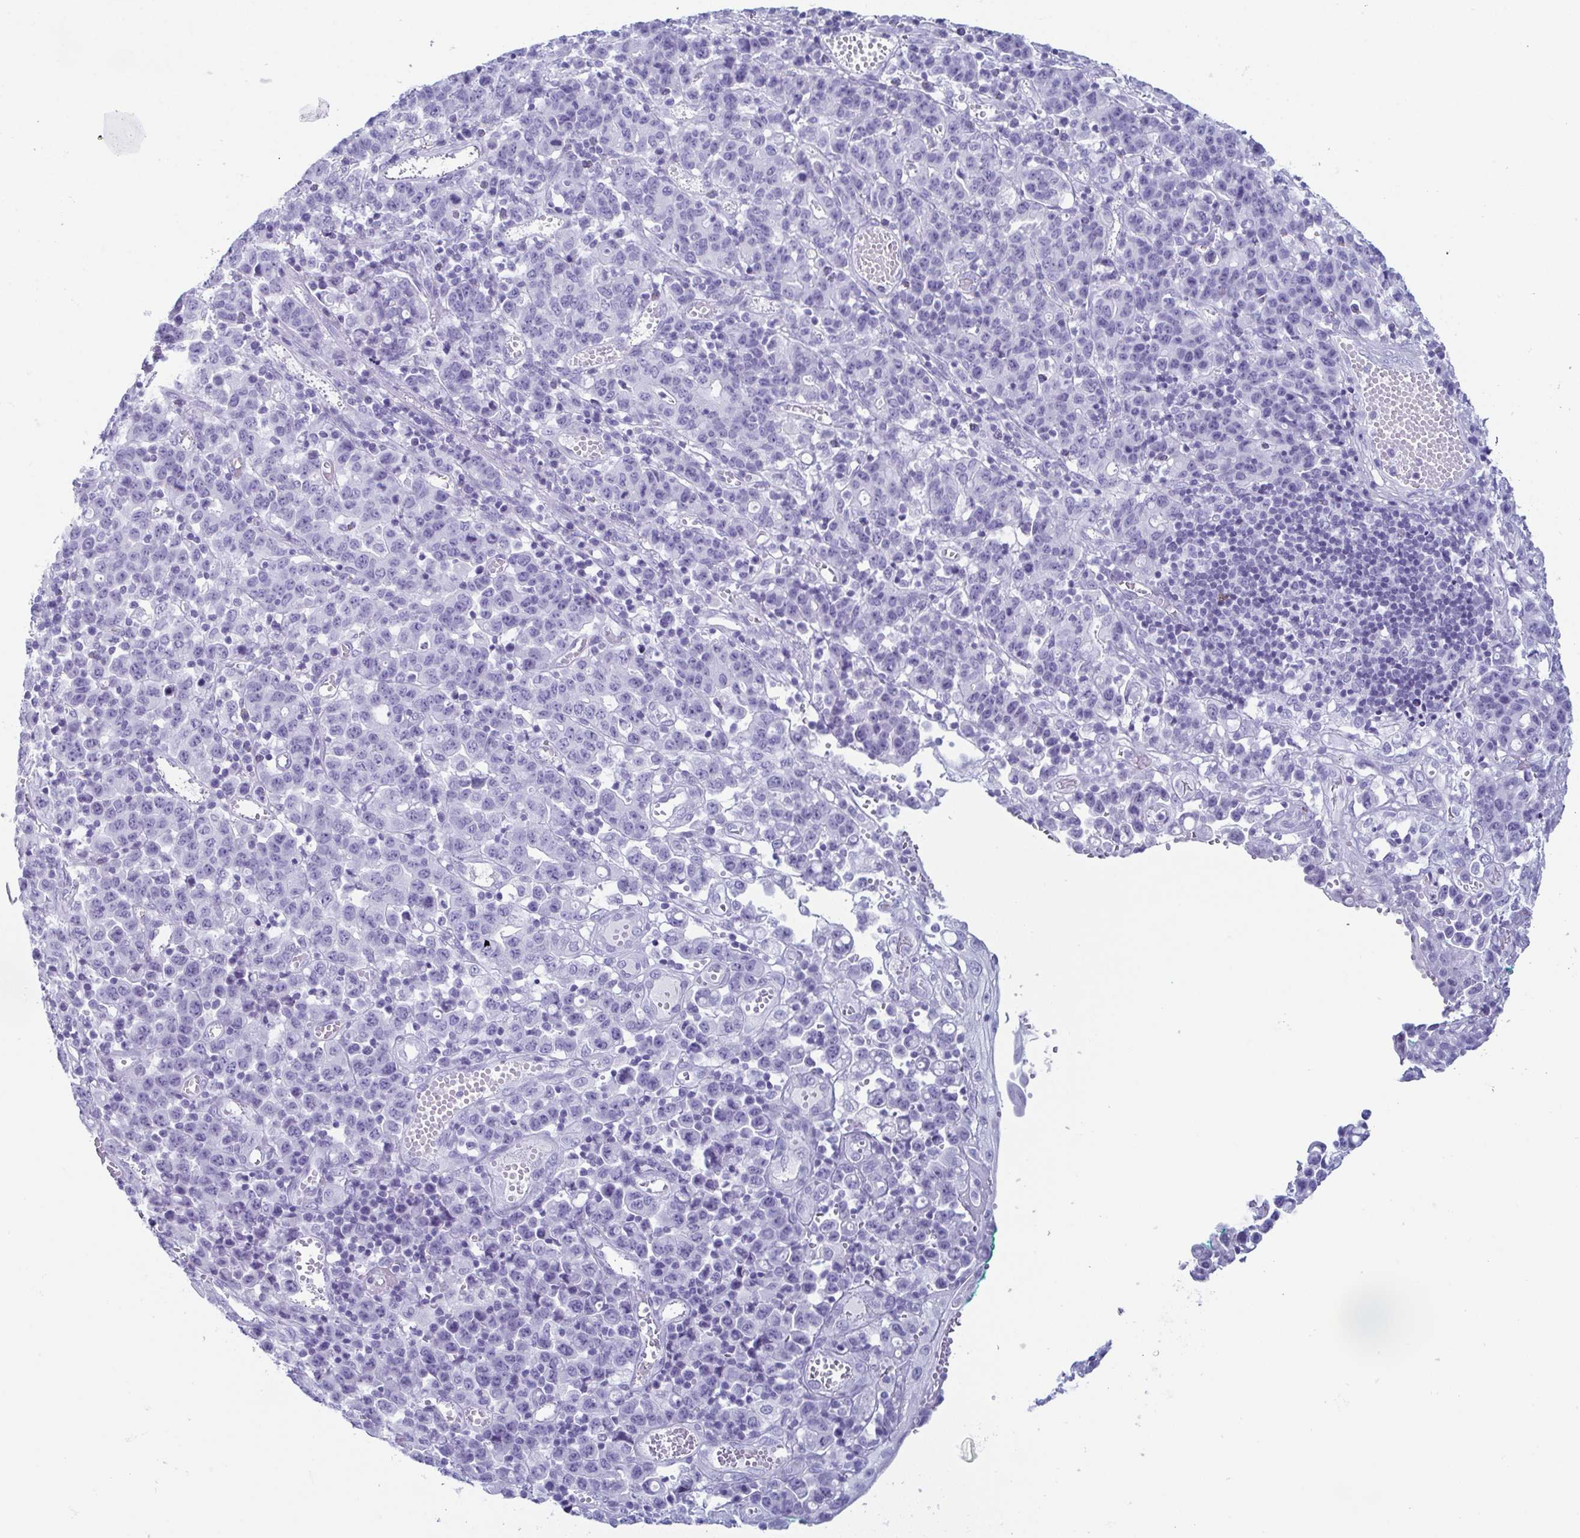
{"staining": {"intensity": "negative", "quantity": "none", "location": "none"}, "tissue": "stomach cancer", "cell_type": "Tumor cells", "image_type": "cancer", "snomed": [{"axis": "morphology", "description": "Adenocarcinoma, NOS"}, {"axis": "topography", "description": "Stomach, upper"}], "caption": "This micrograph is of adenocarcinoma (stomach) stained with immunohistochemistry to label a protein in brown with the nuclei are counter-stained blue. There is no positivity in tumor cells. (DAB immunohistochemistry visualized using brightfield microscopy, high magnification).", "gene": "ENKUR", "patient": {"sex": "male", "age": 69}}